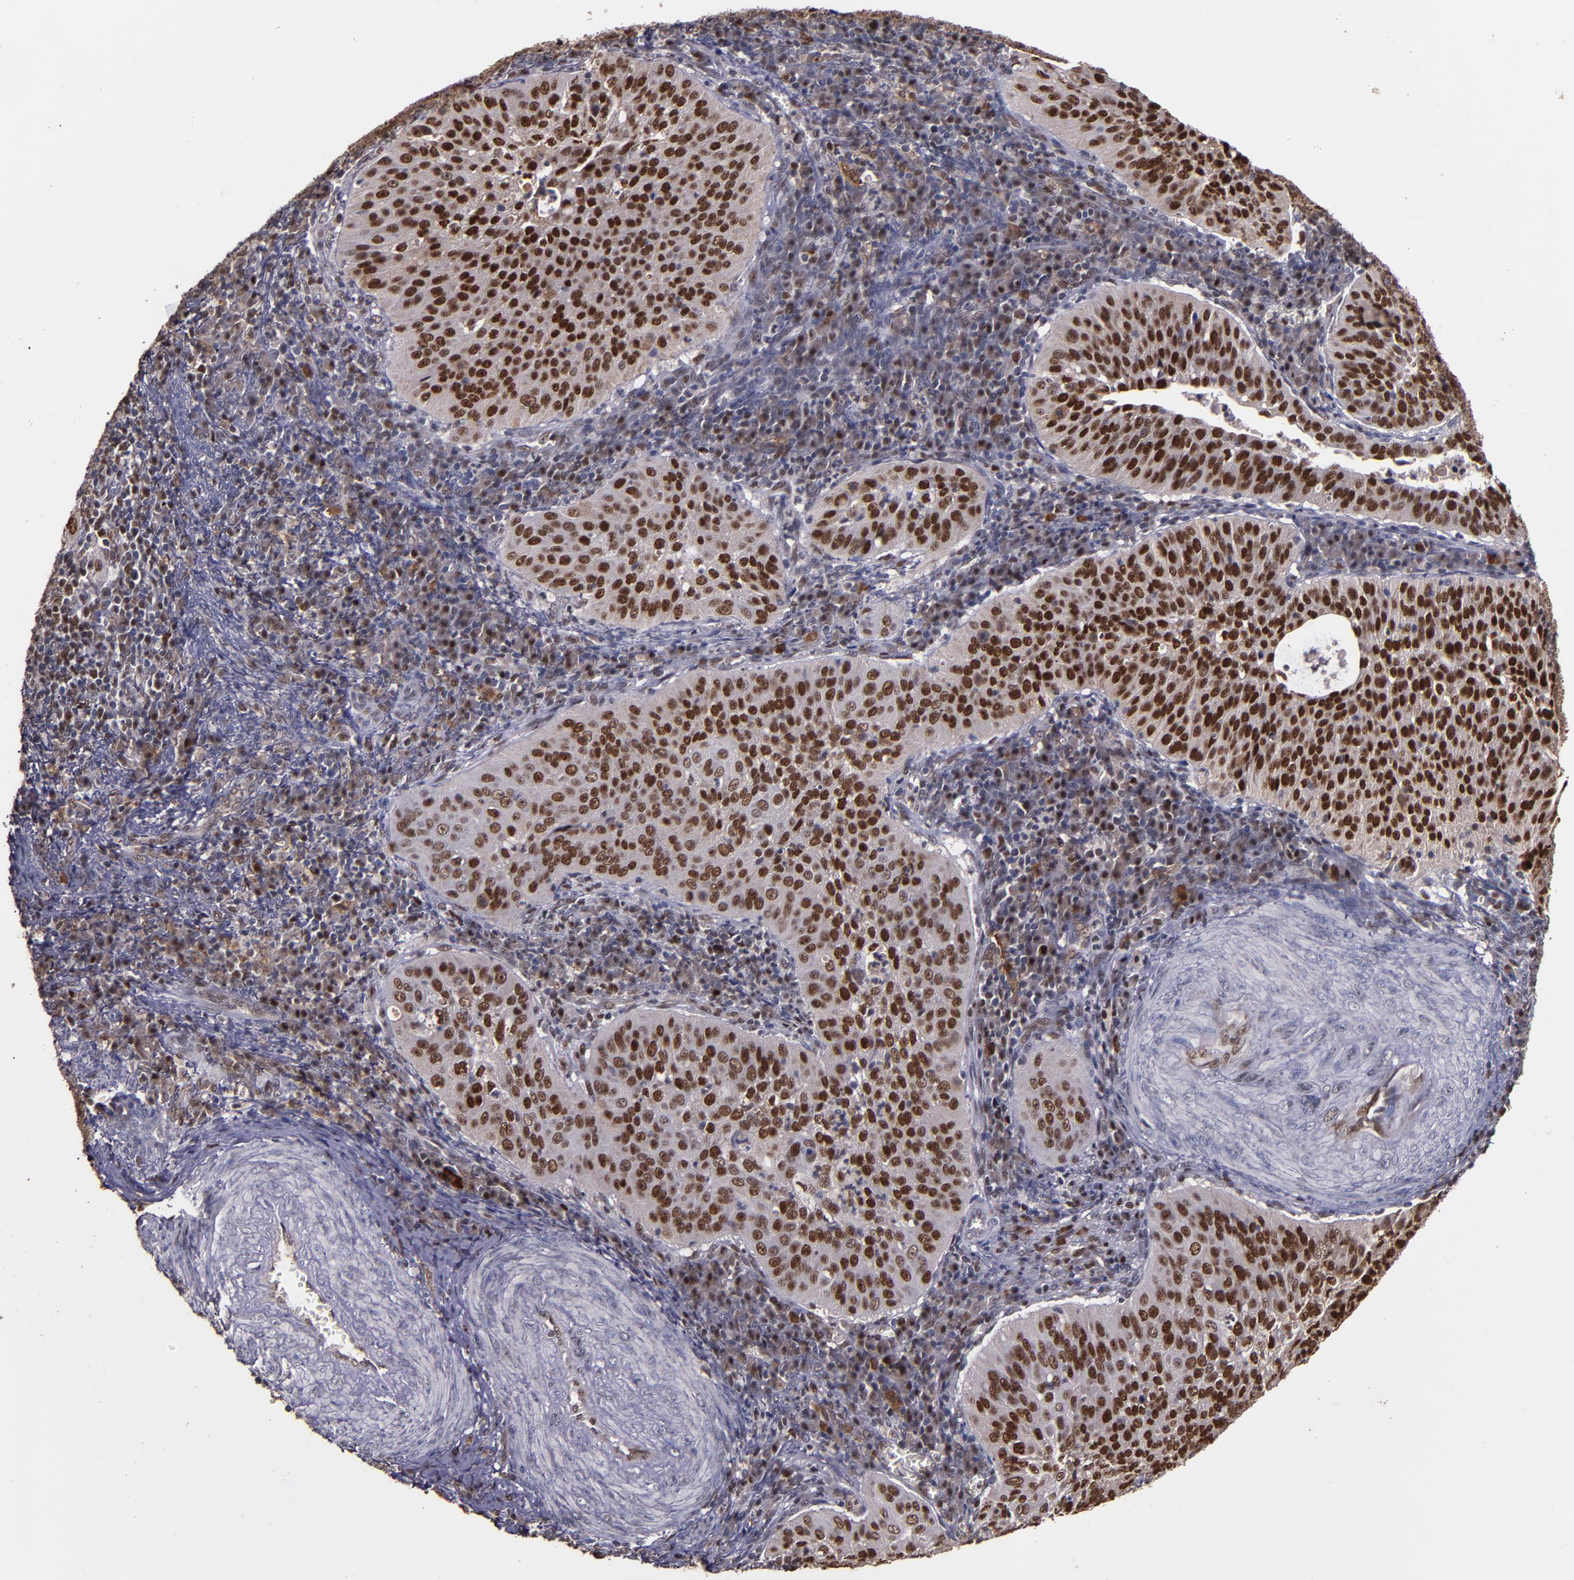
{"staining": {"intensity": "strong", "quantity": ">75%", "location": "nuclear"}, "tissue": "cervical cancer", "cell_type": "Tumor cells", "image_type": "cancer", "snomed": [{"axis": "morphology", "description": "Squamous cell carcinoma, NOS"}, {"axis": "topography", "description": "Cervix"}], "caption": "Immunohistochemical staining of cervical squamous cell carcinoma reveals high levels of strong nuclear protein positivity in approximately >75% of tumor cells.", "gene": "CHEK2", "patient": {"sex": "female", "age": 39}}